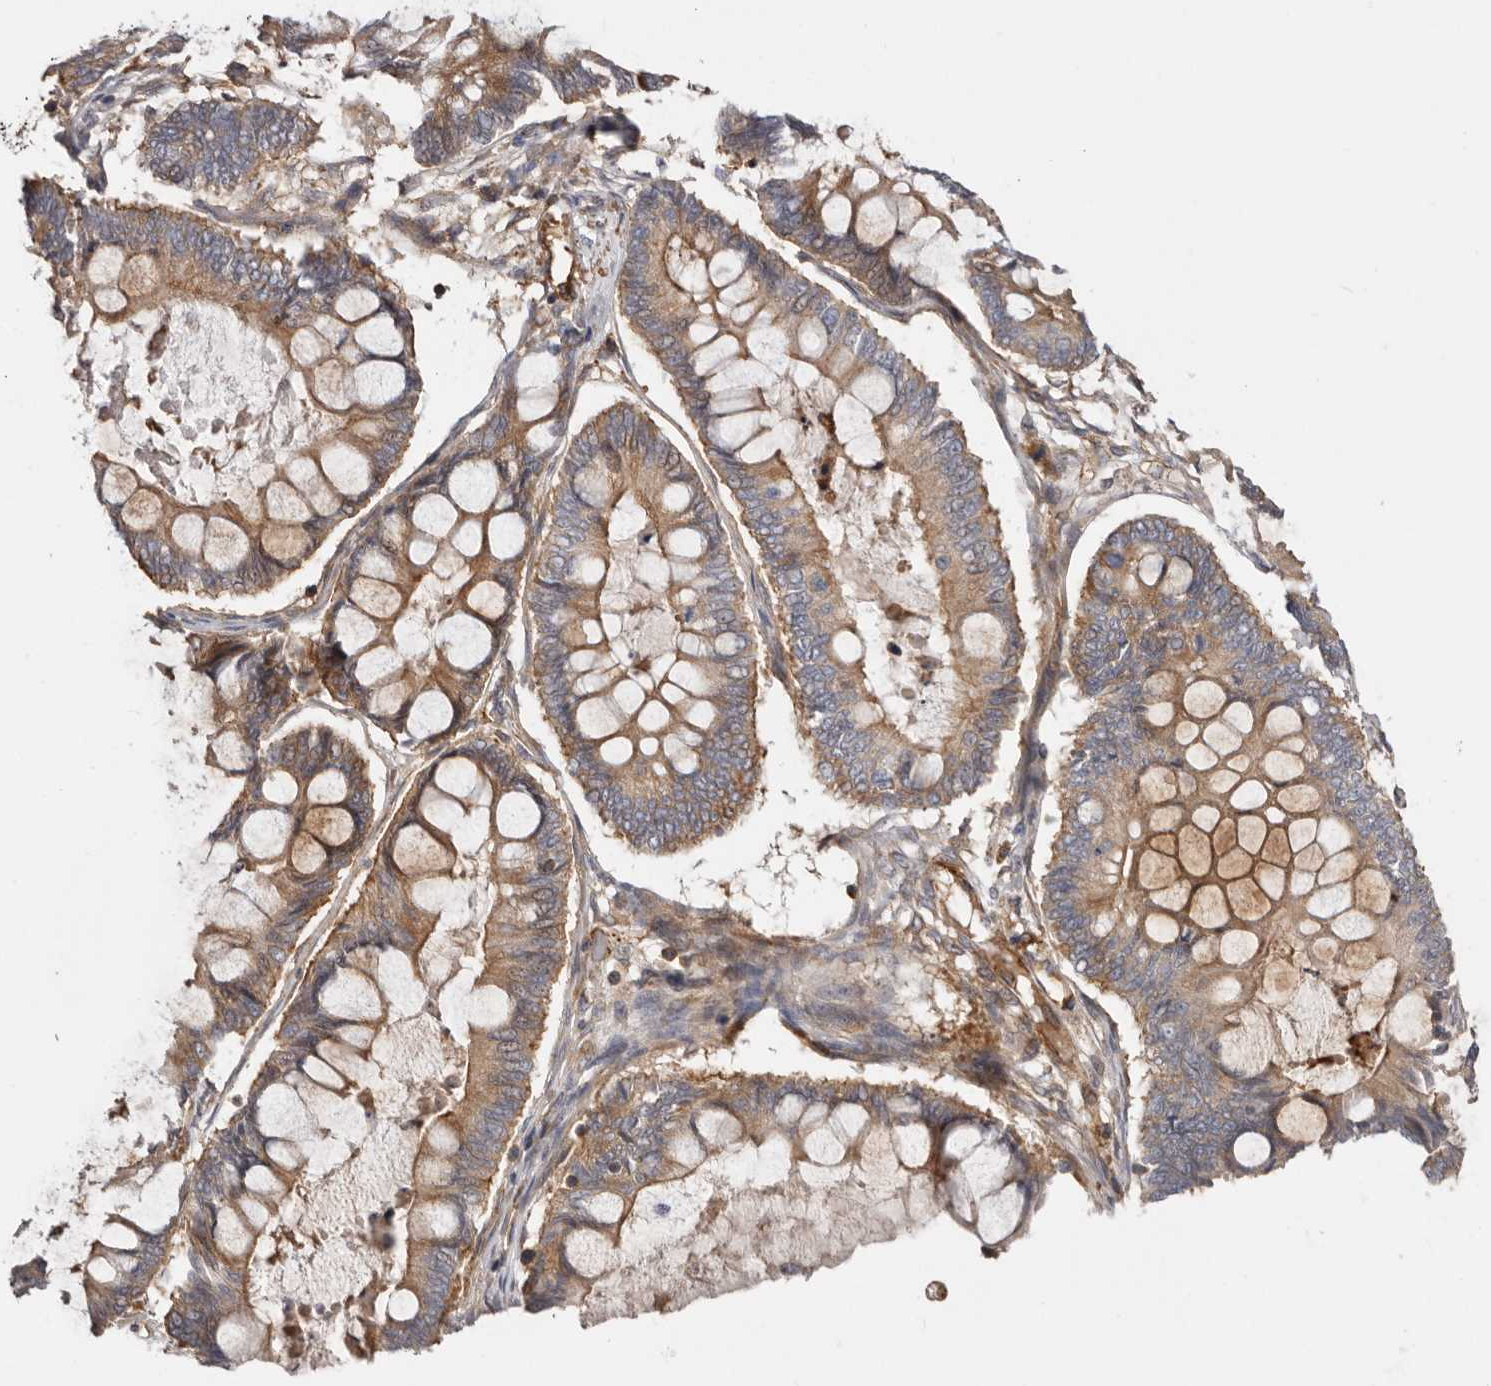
{"staining": {"intensity": "moderate", "quantity": ">75%", "location": "cytoplasmic/membranous"}, "tissue": "ovarian cancer", "cell_type": "Tumor cells", "image_type": "cancer", "snomed": [{"axis": "morphology", "description": "Cystadenocarcinoma, mucinous, NOS"}, {"axis": "topography", "description": "Ovary"}], "caption": "Protein expression analysis of ovarian cancer (mucinous cystadenocarcinoma) reveals moderate cytoplasmic/membranous staining in about >75% of tumor cells.", "gene": "TMC7", "patient": {"sex": "female", "age": 61}}